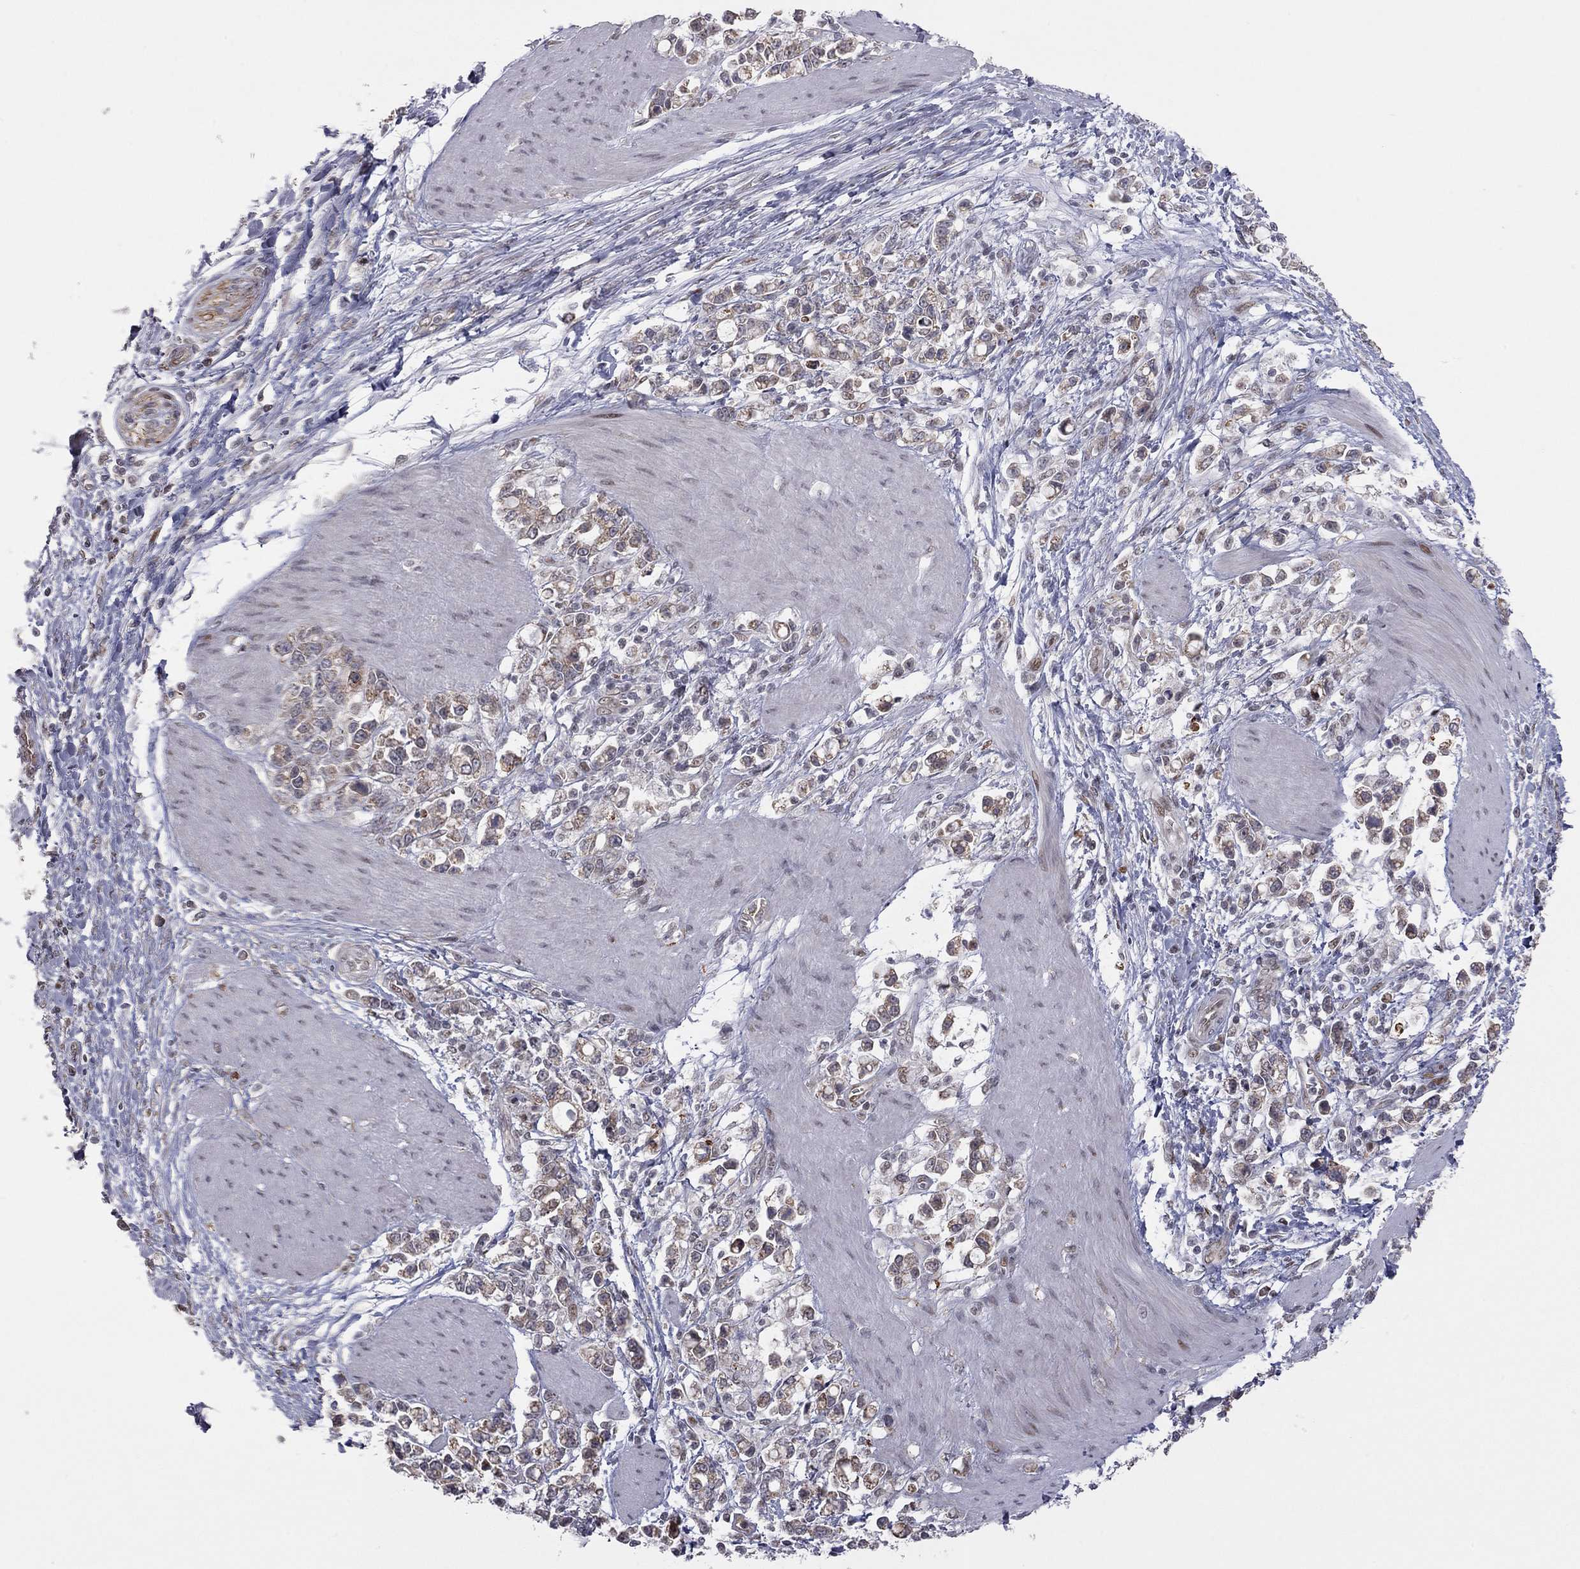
{"staining": {"intensity": "moderate", "quantity": ">75%", "location": "cytoplasmic/membranous"}, "tissue": "stomach cancer", "cell_type": "Tumor cells", "image_type": "cancer", "snomed": [{"axis": "morphology", "description": "Adenocarcinoma, NOS"}, {"axis": "topography", "description": "Stomach"}], "caption": "Stomach adenocarcinoma stained with IHC reveals moderate cytoplasmic/membranous positivity in approximately >75% of tumor cells.", "gene": "MC3R", "patient": {"sex": "male", "age": 63}}